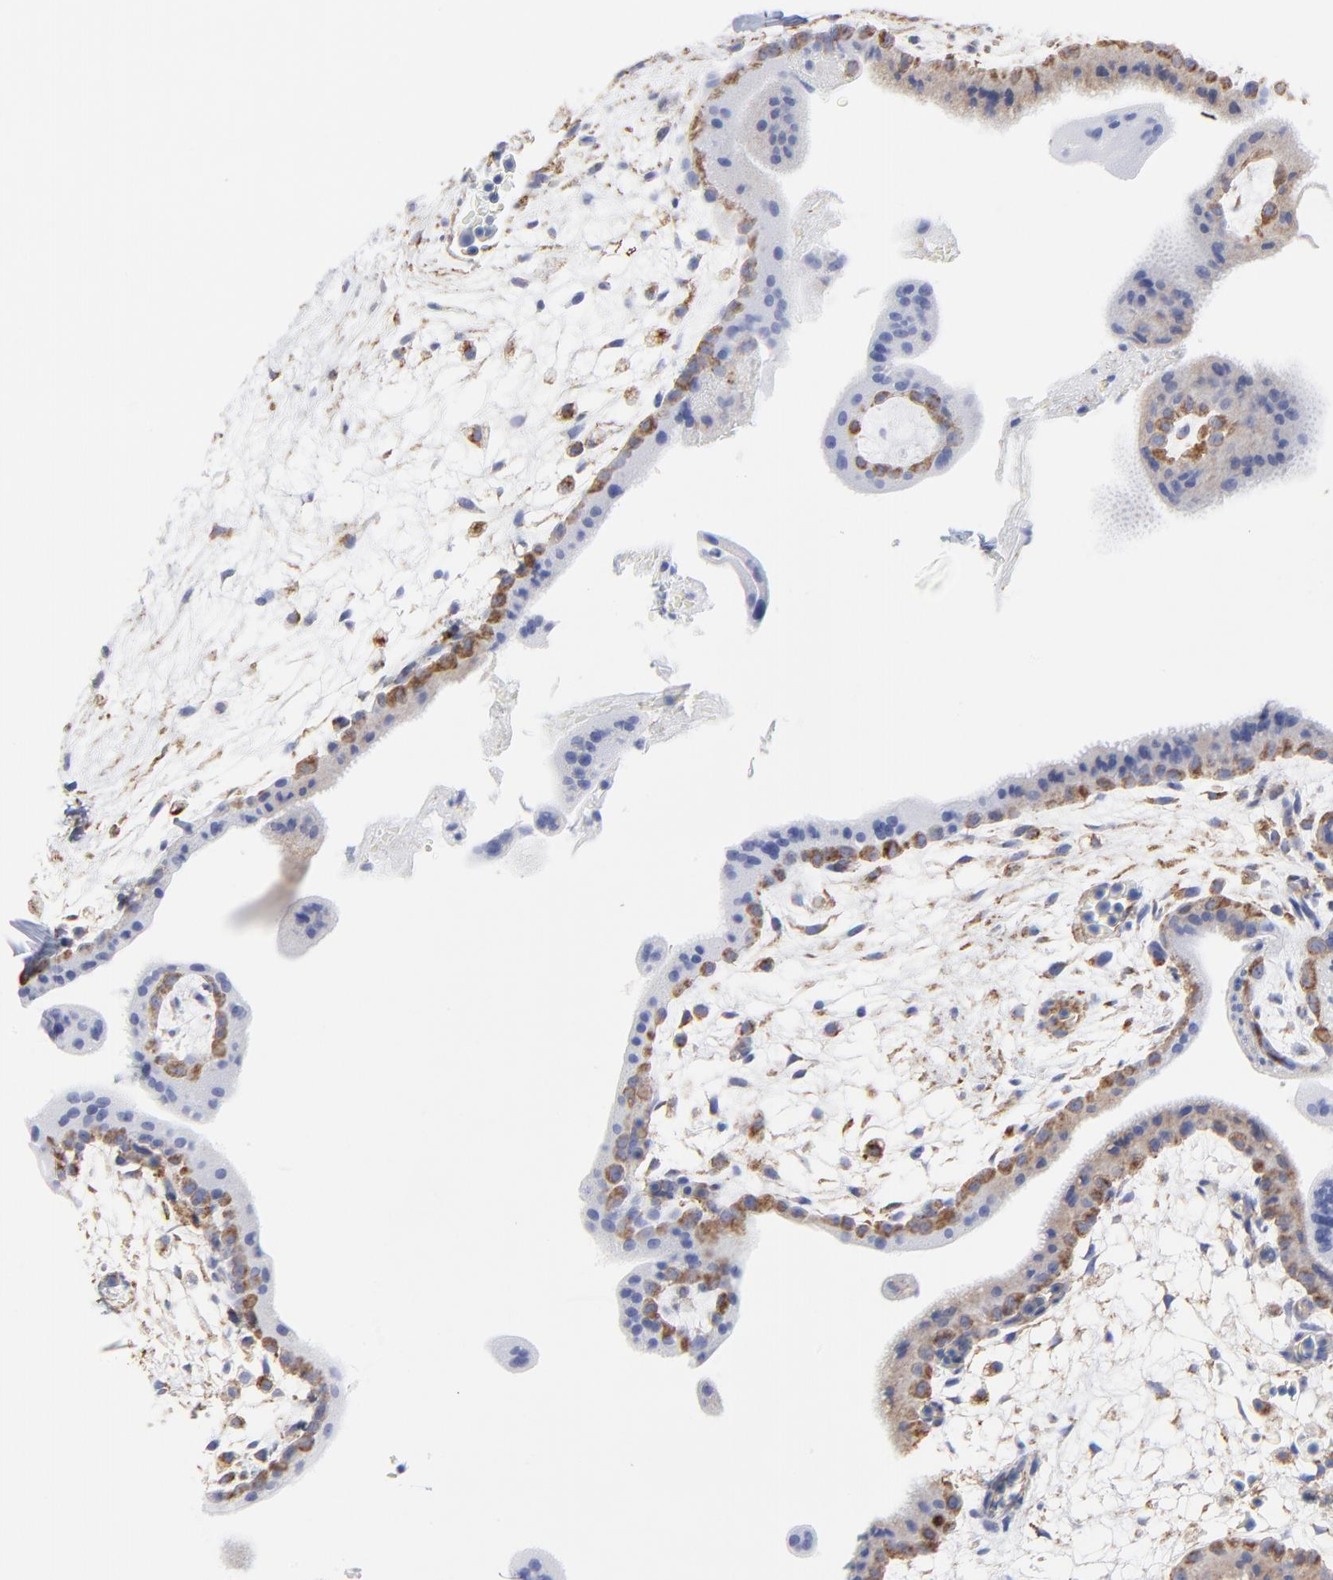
{"staining": {"intensity": "negative", "quantity": "none", "location": "none"}, "tissue": "placenta", "cell_type": "Decidual cells", "image_type": "normal", "snomed": [{"axis": "morphology", "description": "Normal tissue, NOS"}, {"axis": "topography", "description": "Placenta"}], "caption": "This photomicrograph is of benign placenta stained with IHC to label a protein in brown with the nuclei are counter-stained blue. There is no staining in decidual cells.", "gene": "CNTN3", "patient": {"sex": "female", "age": 35}}